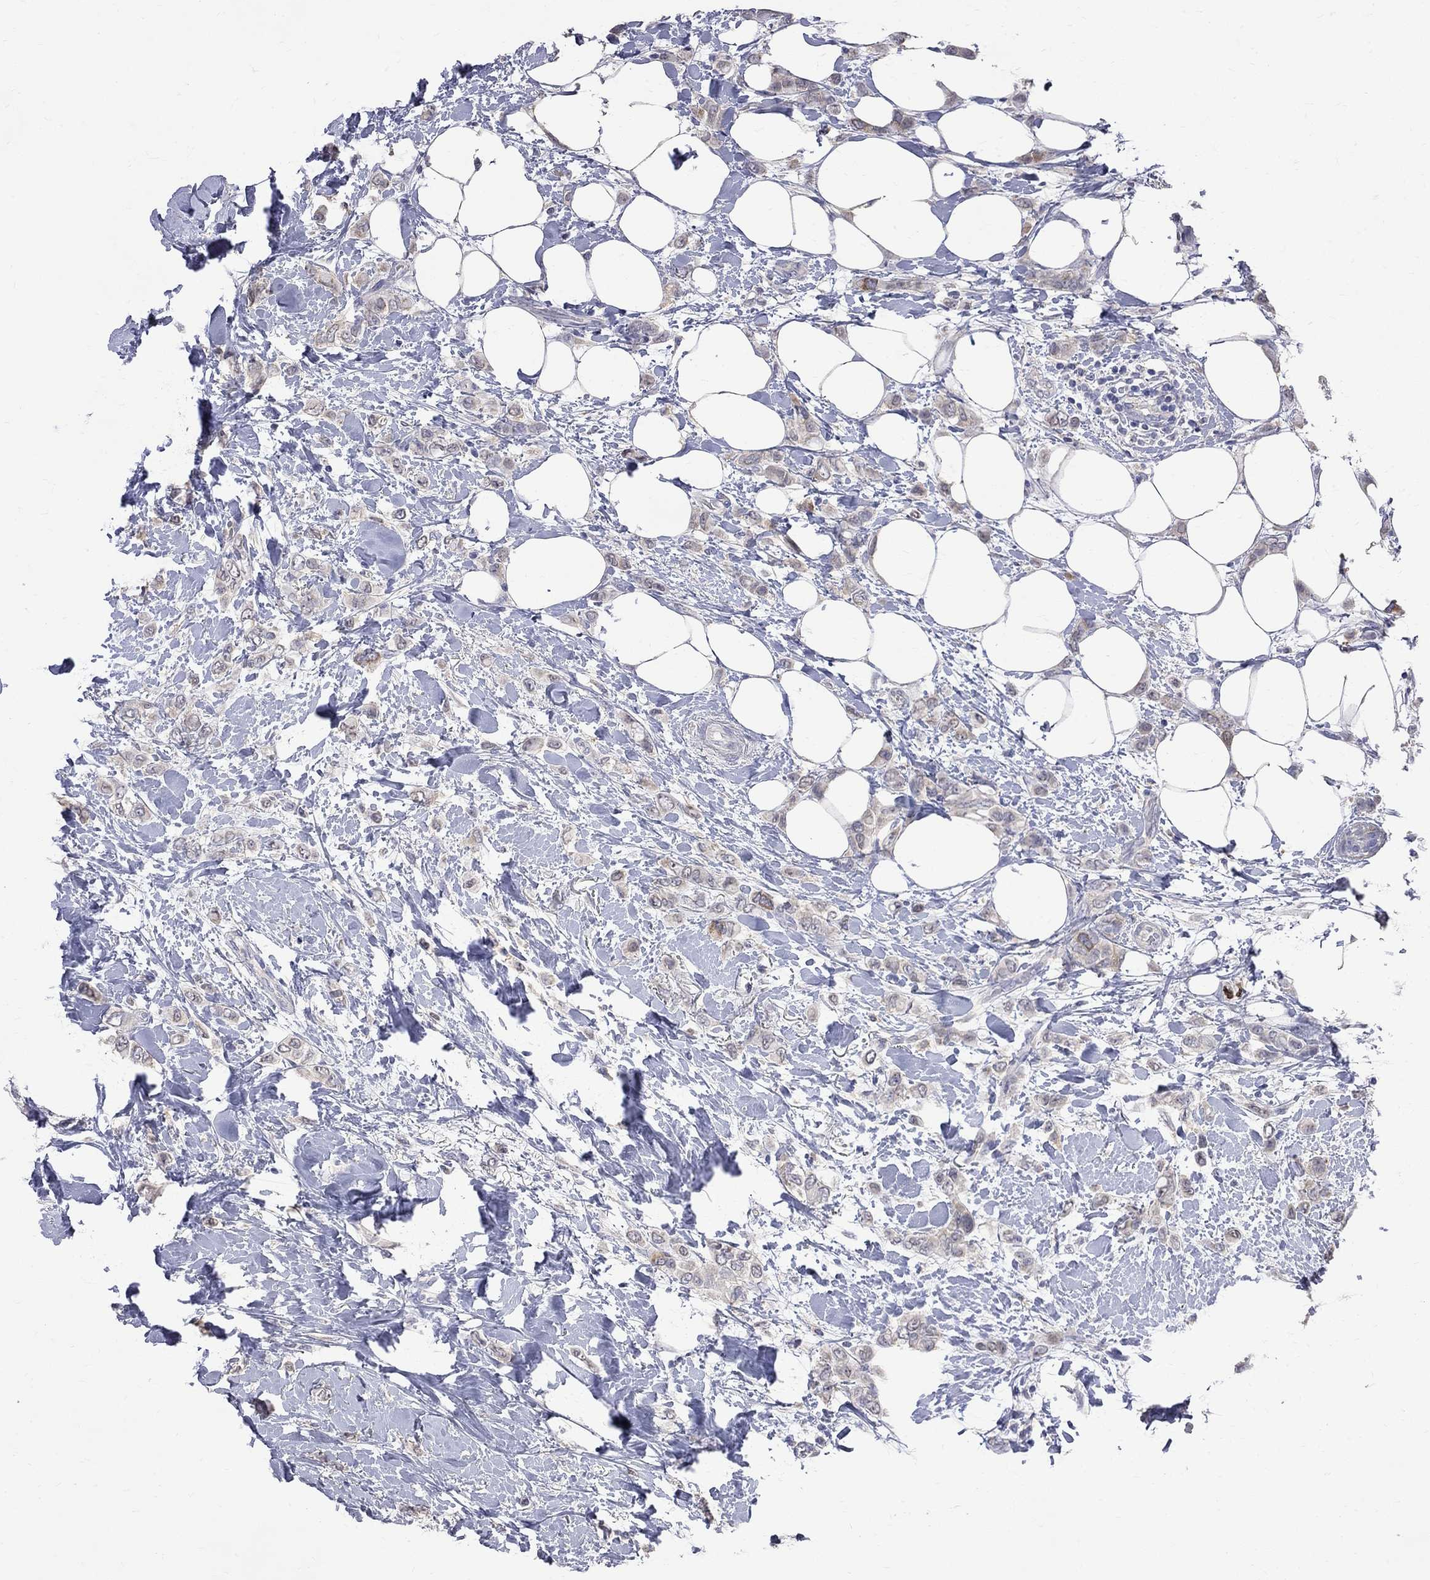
{"staining": {"intensity": "weak", "quantity": "<25%", "location": "cytoplasmic/membranous"}, "tissue": "breast cancer", "cell_type": "Tumor cells", "image_type": "cancer", "snomed": [{"axis": "morphology", "description": "Lobular carcinoma"}, {"axis": "topography", "description": "Breast"}], "caption": "Immunohistochemical staining of human breast cancer demonstrates no significant positivity in tumor cells. The staining is performed using DAB (3,3'-diaminobenzidine) brown chromogen with nuclei counter-stained in using hematoxylin.", "gene": "CKAP2", "patient": {"sex": "female", "age": 66}}